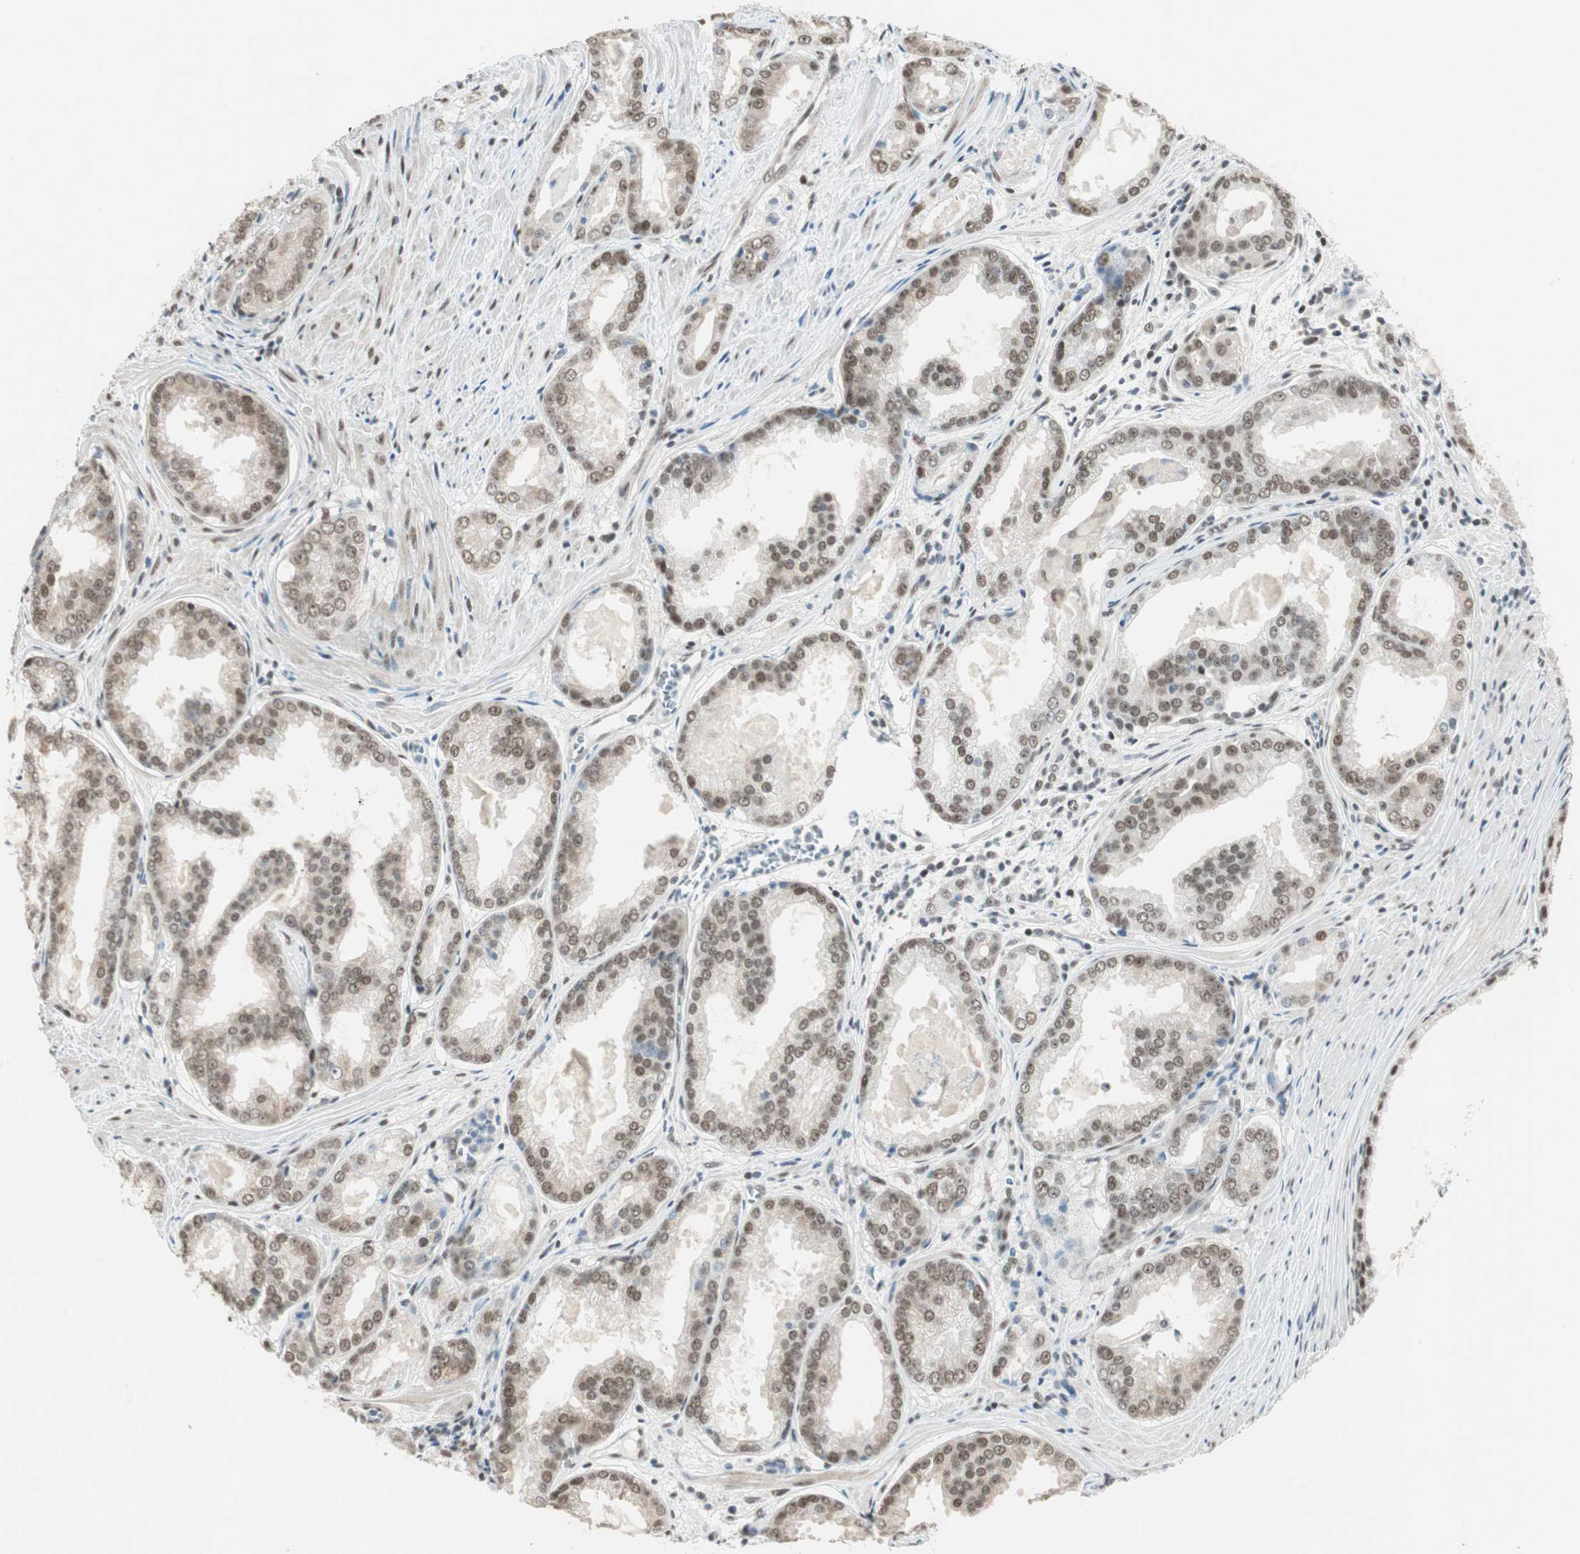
{"staining": {"intensity": "moderate", "quantity": ">75%", "location": "cytoplasmic/membranous,nuclear"}, "tissue": "prostate cancer", "cell_type": "Tumor cells", "image_type": "cancer", "snomed": [{"axis": "morphology", "description": "Adenocarcinoma, Low grade"}, {"axis": "topography", "description": "Prostate"}], "caption": "Brown immunohistochemical staining in human low-grade adenocarcinoma (prostate) reveals moderate cytoplasmic/membranous and nuclear expression in approximately >75% of tumor cells.", "gene": "ZBTB17", "patient": {"sex": "male", "age": 64}}